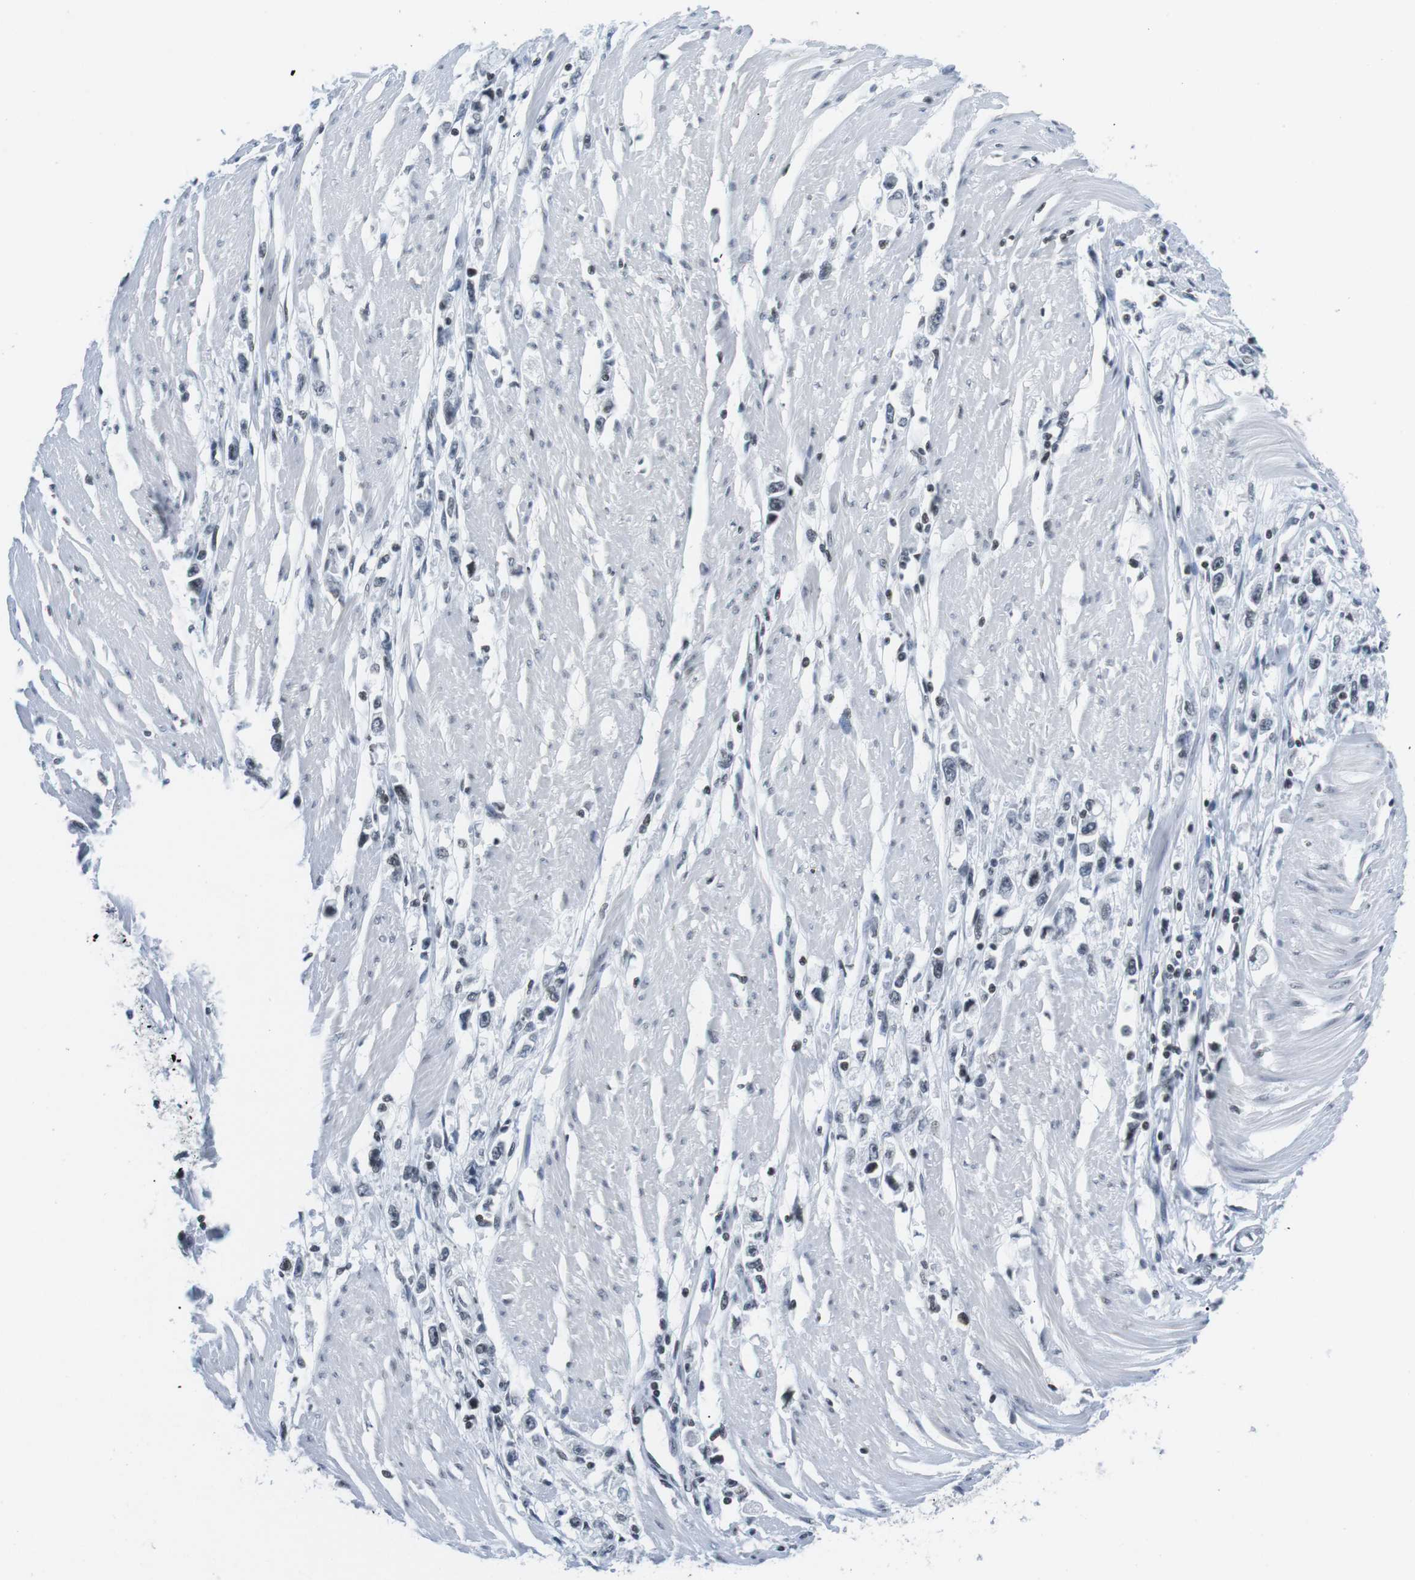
{"staining": {"intensity": "negative", "quantity": "none", "location": "none"}, "tissue": "stomach cancer", "cell_type": "Tumor cells", "image_type": "cancer", "snomed": [{"axis": "morphology", "description": "Adenocarcinoma, NOS"}, {"axis": "topography", "description": "Stomach"}], "caption": "DAB immunohistochemical staining of stomach adenocarcinoma exhibits no significant expression in tumor cells.", "gene": "E2F2", "patient": {"sex": "female", "age": 59}}